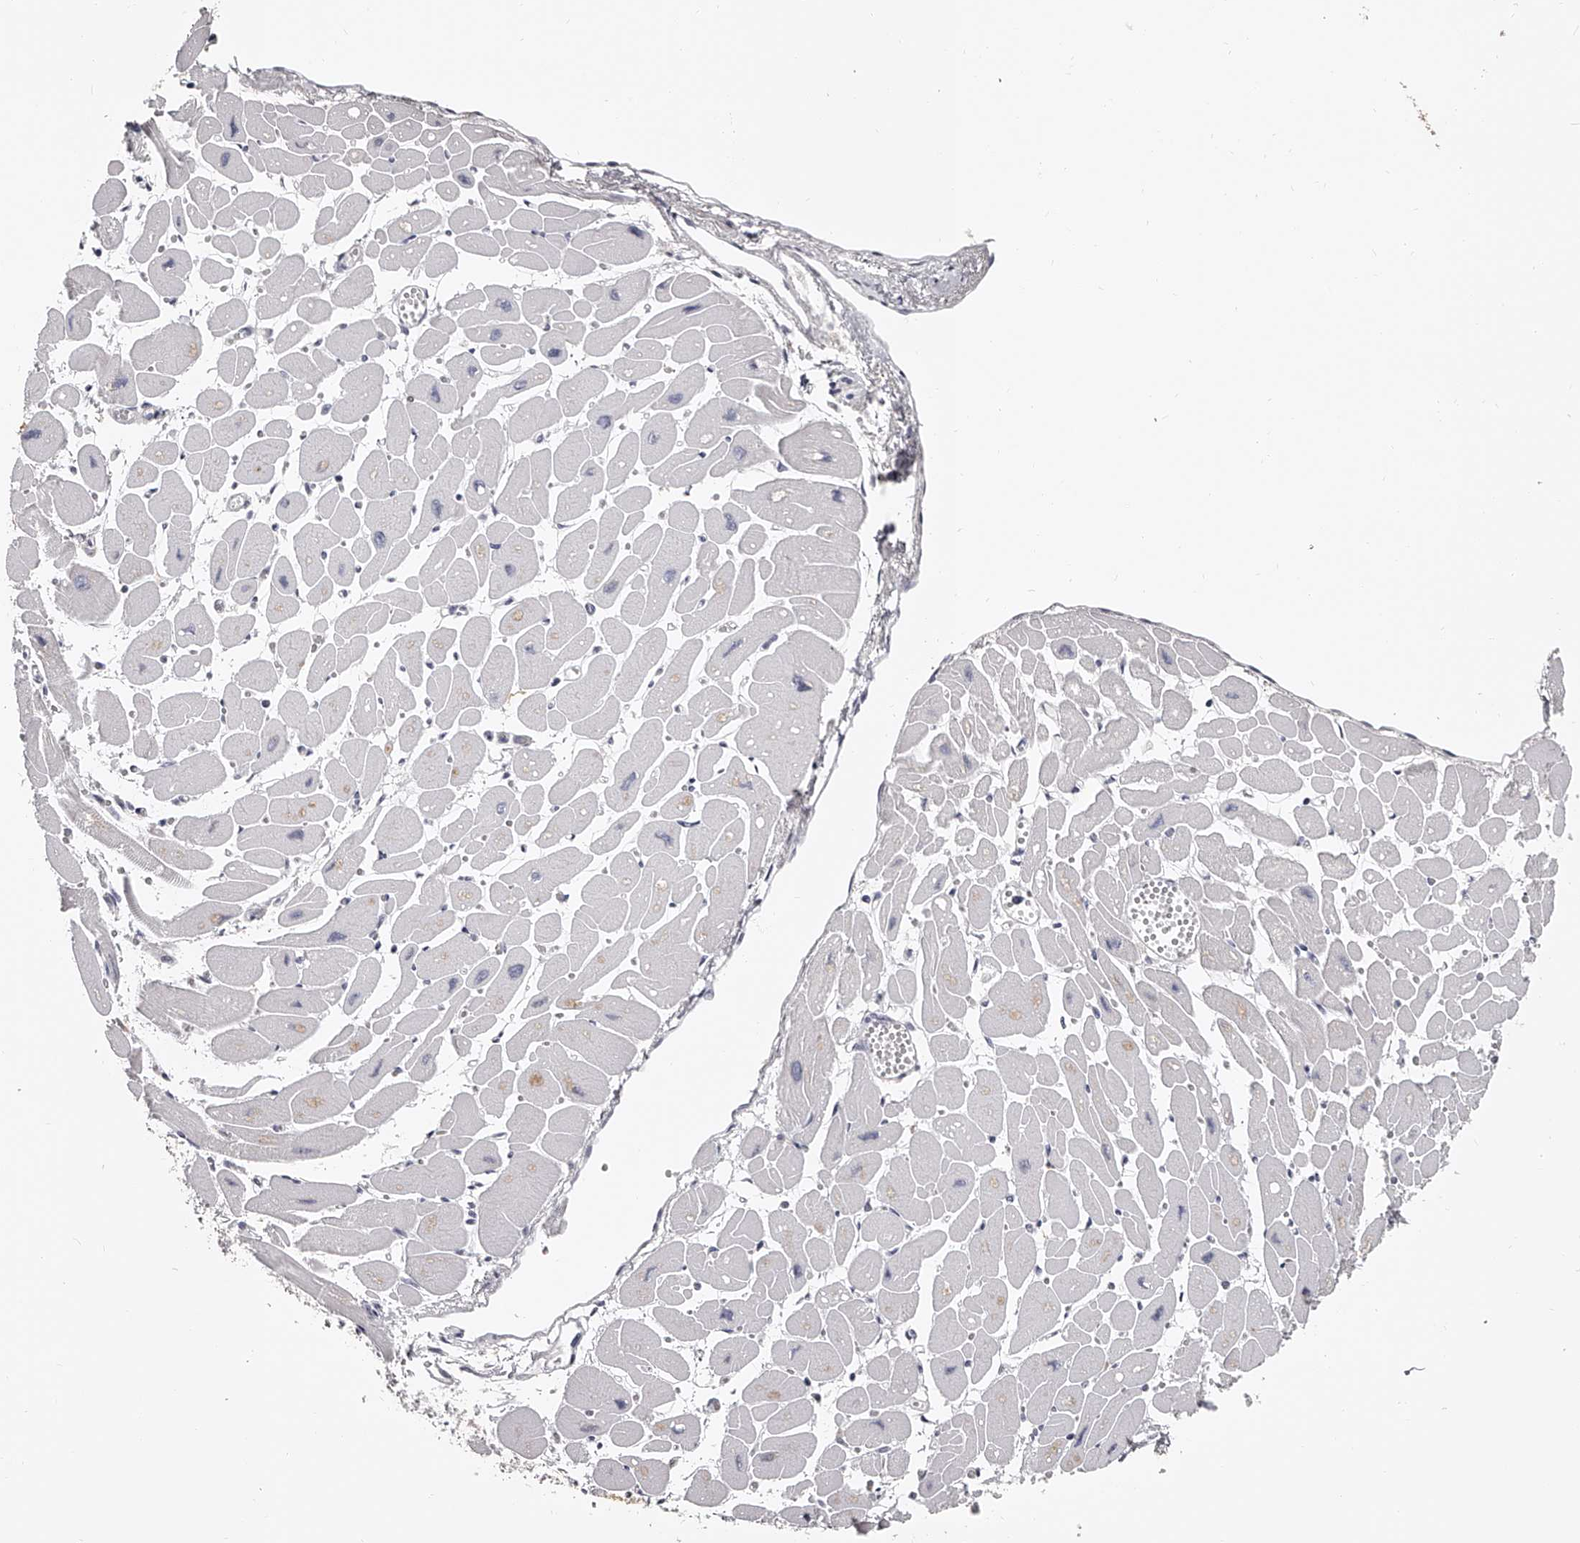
{"staining": {"intensity": "negative", "quantity": "none", "location": "none"}, "tissue": "heart muscle", "cell_type": "Cardiomyocytes", "image_type": "normal", "snomed": [{"axis": "morphology", "description": "Normal tissue, NOS"}, {"axis": "topography", "description": "Heart"}], "caption": "DAB (3,3'-diaminobenzidine) immunohistochemical staining of benign human heart muscle exhibits no significant expression in cardiomyocytes.", "gene": "PACSIN1", "patient": {"sex": "female", "age": 54}}